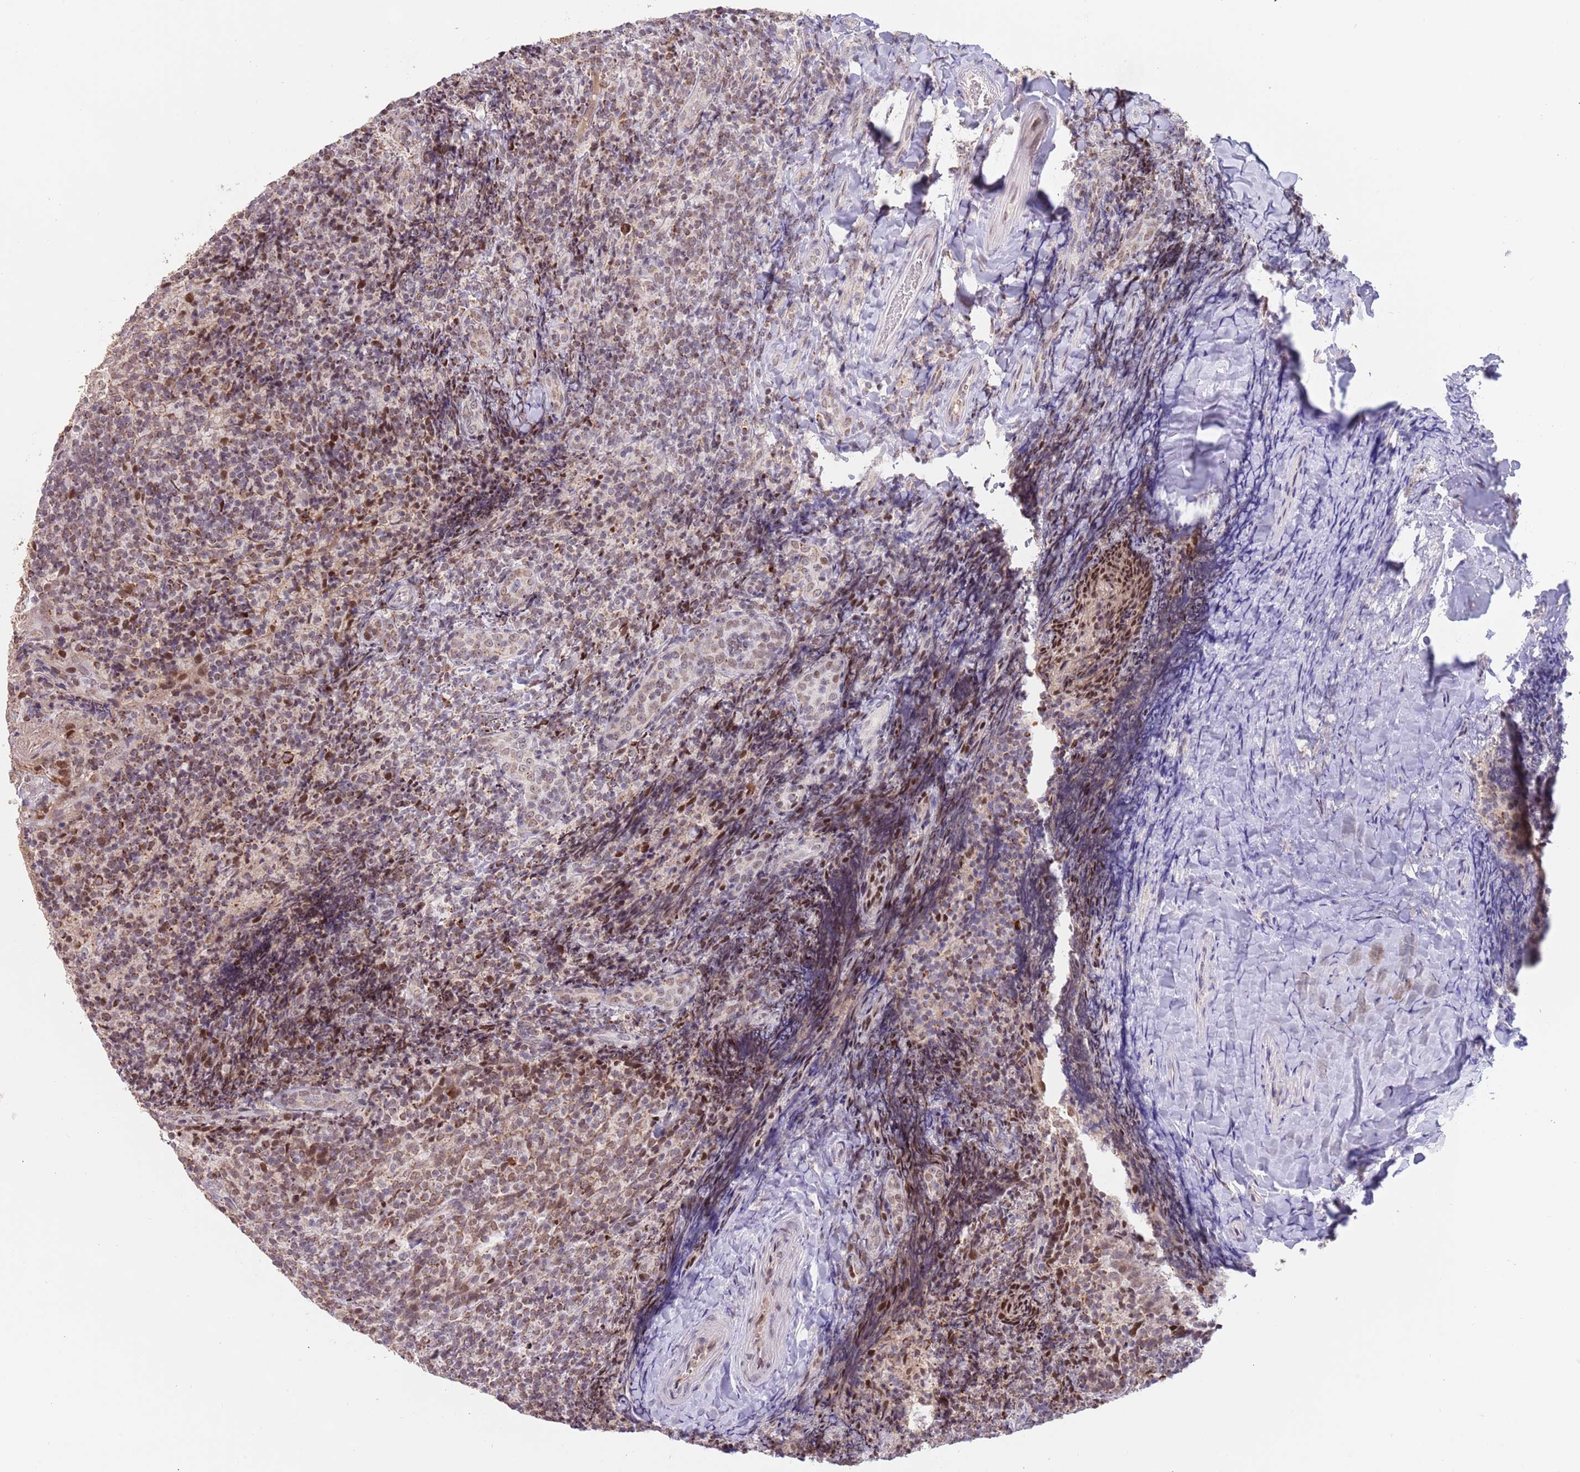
{"staining": {"intensity": "moderate", "quantity": ">75%", "location": "cytoplasmic/membranous"}, "tissue": "tonsil", "cell_type": "Germinal center cells", "image_type": "normal", "snomed": [{"axis": "morphology", "description": "Normal tissue, NOS"}, {"axis": "topography", "description": "Tonsil"}], "caption": "A medium amount of moderate cytoplasmic/membranous staining is appreciated in approximately >75% of germinal center cells in benign tonsil. (Brightfield microscopy of DAB IHC at high magnification).", "gene": "TIMM13", "patient": {"sex": "female", "age": 10}}